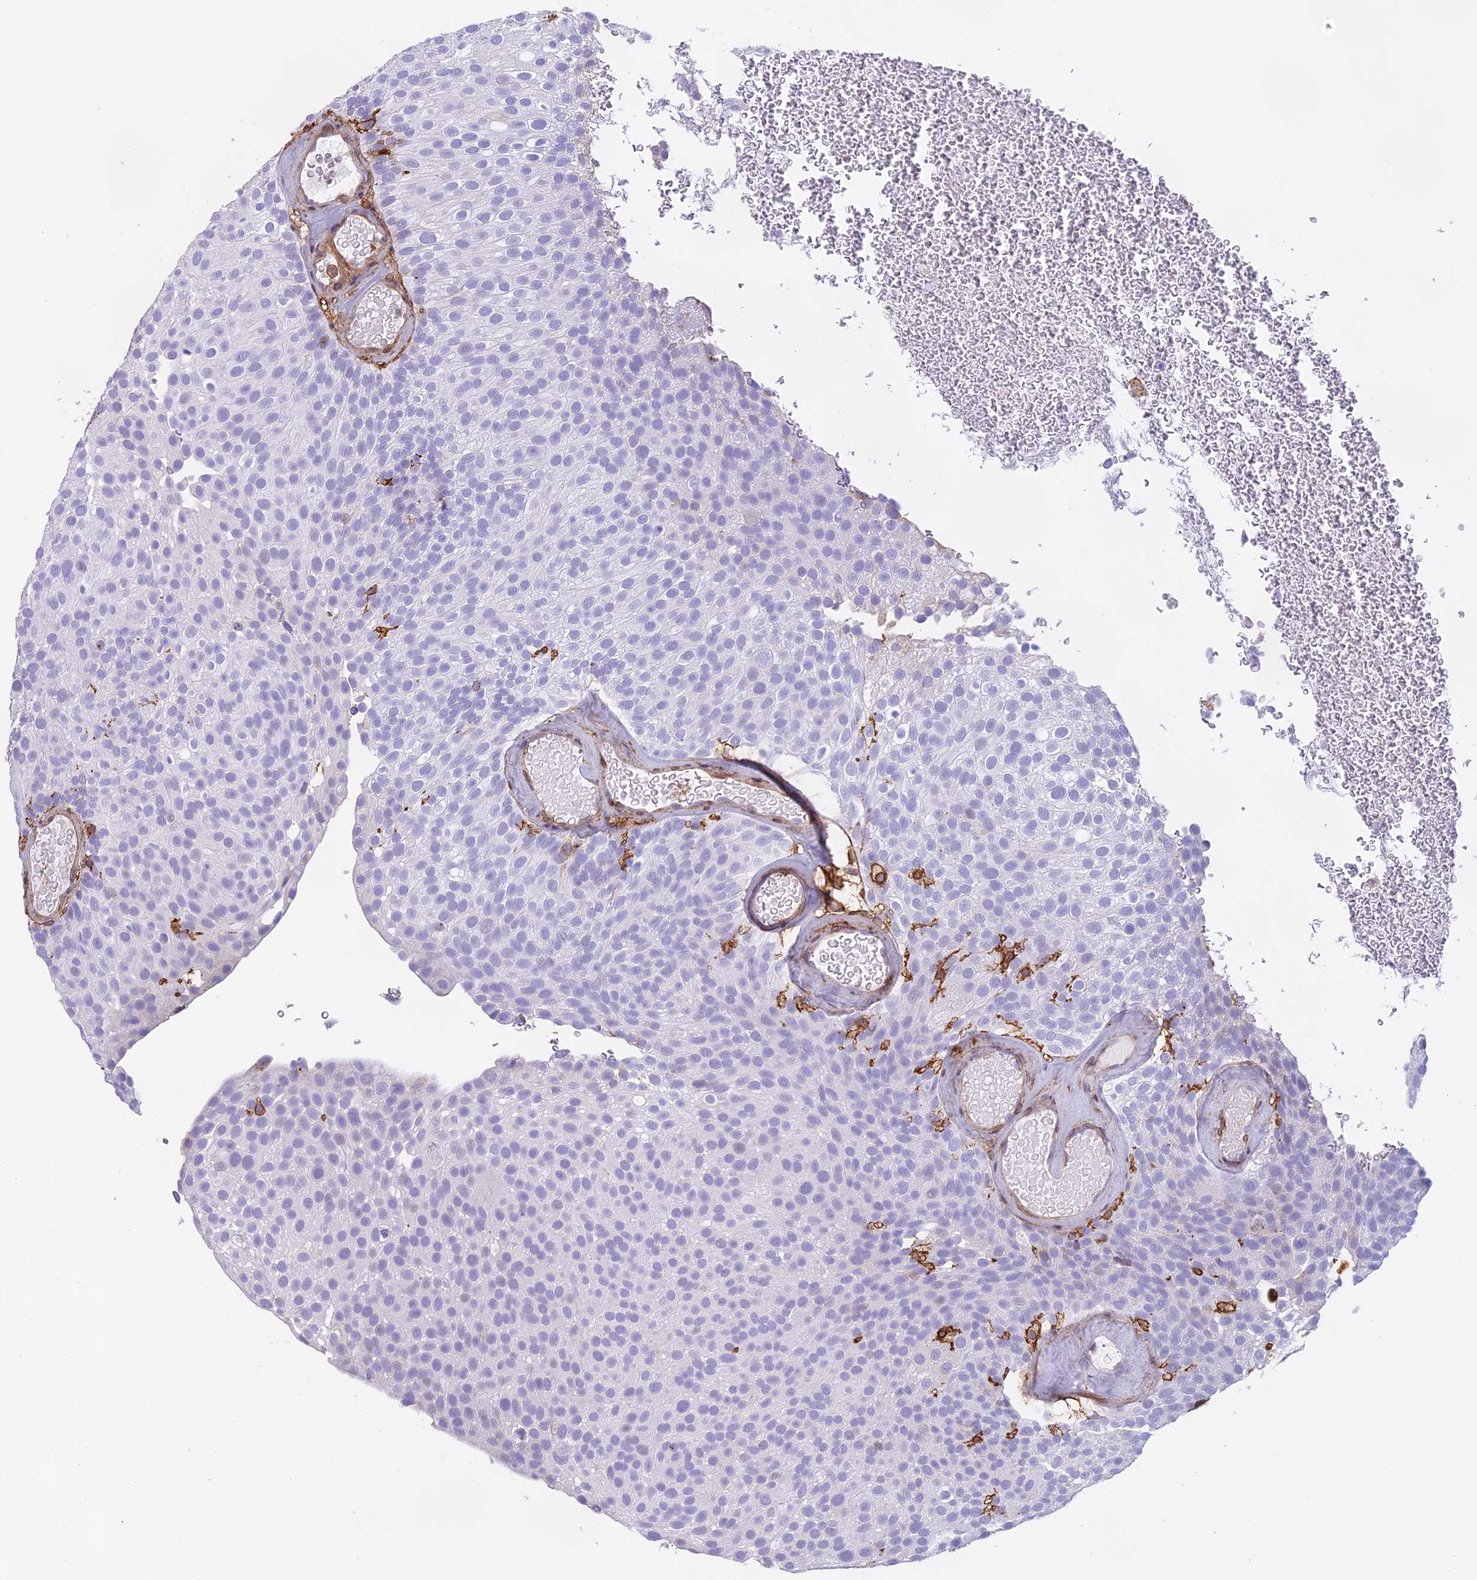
{"staining": {"intensity": "negative", "quantity": "none", "location": "none"}, "tissue": "urothelial cancer", "cell_type": "Tumor cells", "image_type": "cancer", "snomed": [{"axis": "morphology", "description": "Urothelial carcinoma, Low grade"}, {"axis": "topography", "description": "Urinary bladder"}], "caption": "Urothelial cancer was stained to show a protein in brown. There is no significant positivity in tumor cells.", "gene": "TMEM255B", "patient": {"sex": "male", "age": 78}}